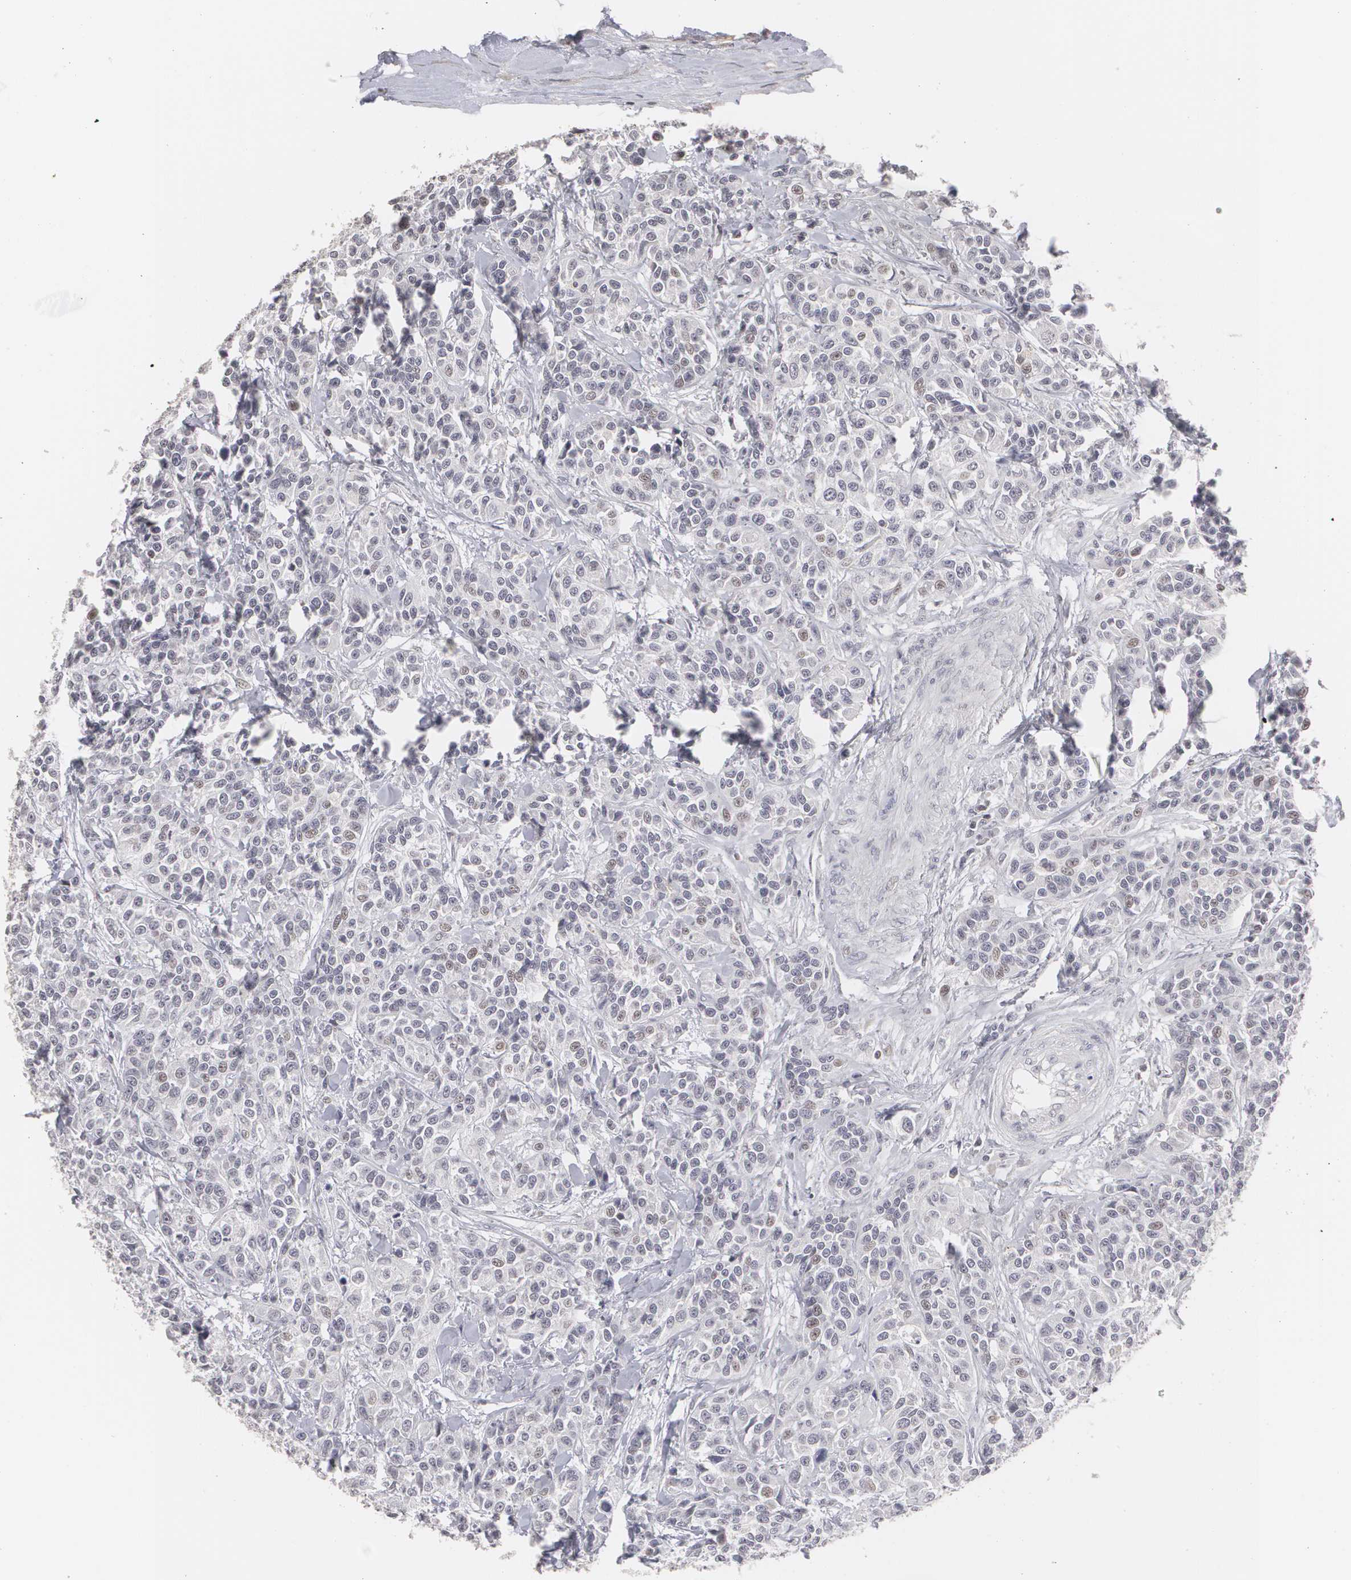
{"staining": {"intensity": "negative", "quantity": "none", "location": "none"}, "tissue": "urothelial cancer", "cell_type": "Tumor cells", "image_type": "cancer", "snomed": [{"axis": "morphology", "description": "Urothelial carcinoma, High grade"}, {"axis": "topography", "description": "Urinary bladder"}], "caption": "This is an IHC image of urothelial carcinoma (high-grade). There is no positivity in tumor cells.", "gene": "CLDN2", "patient": {"sex": "female", "age": 81}}